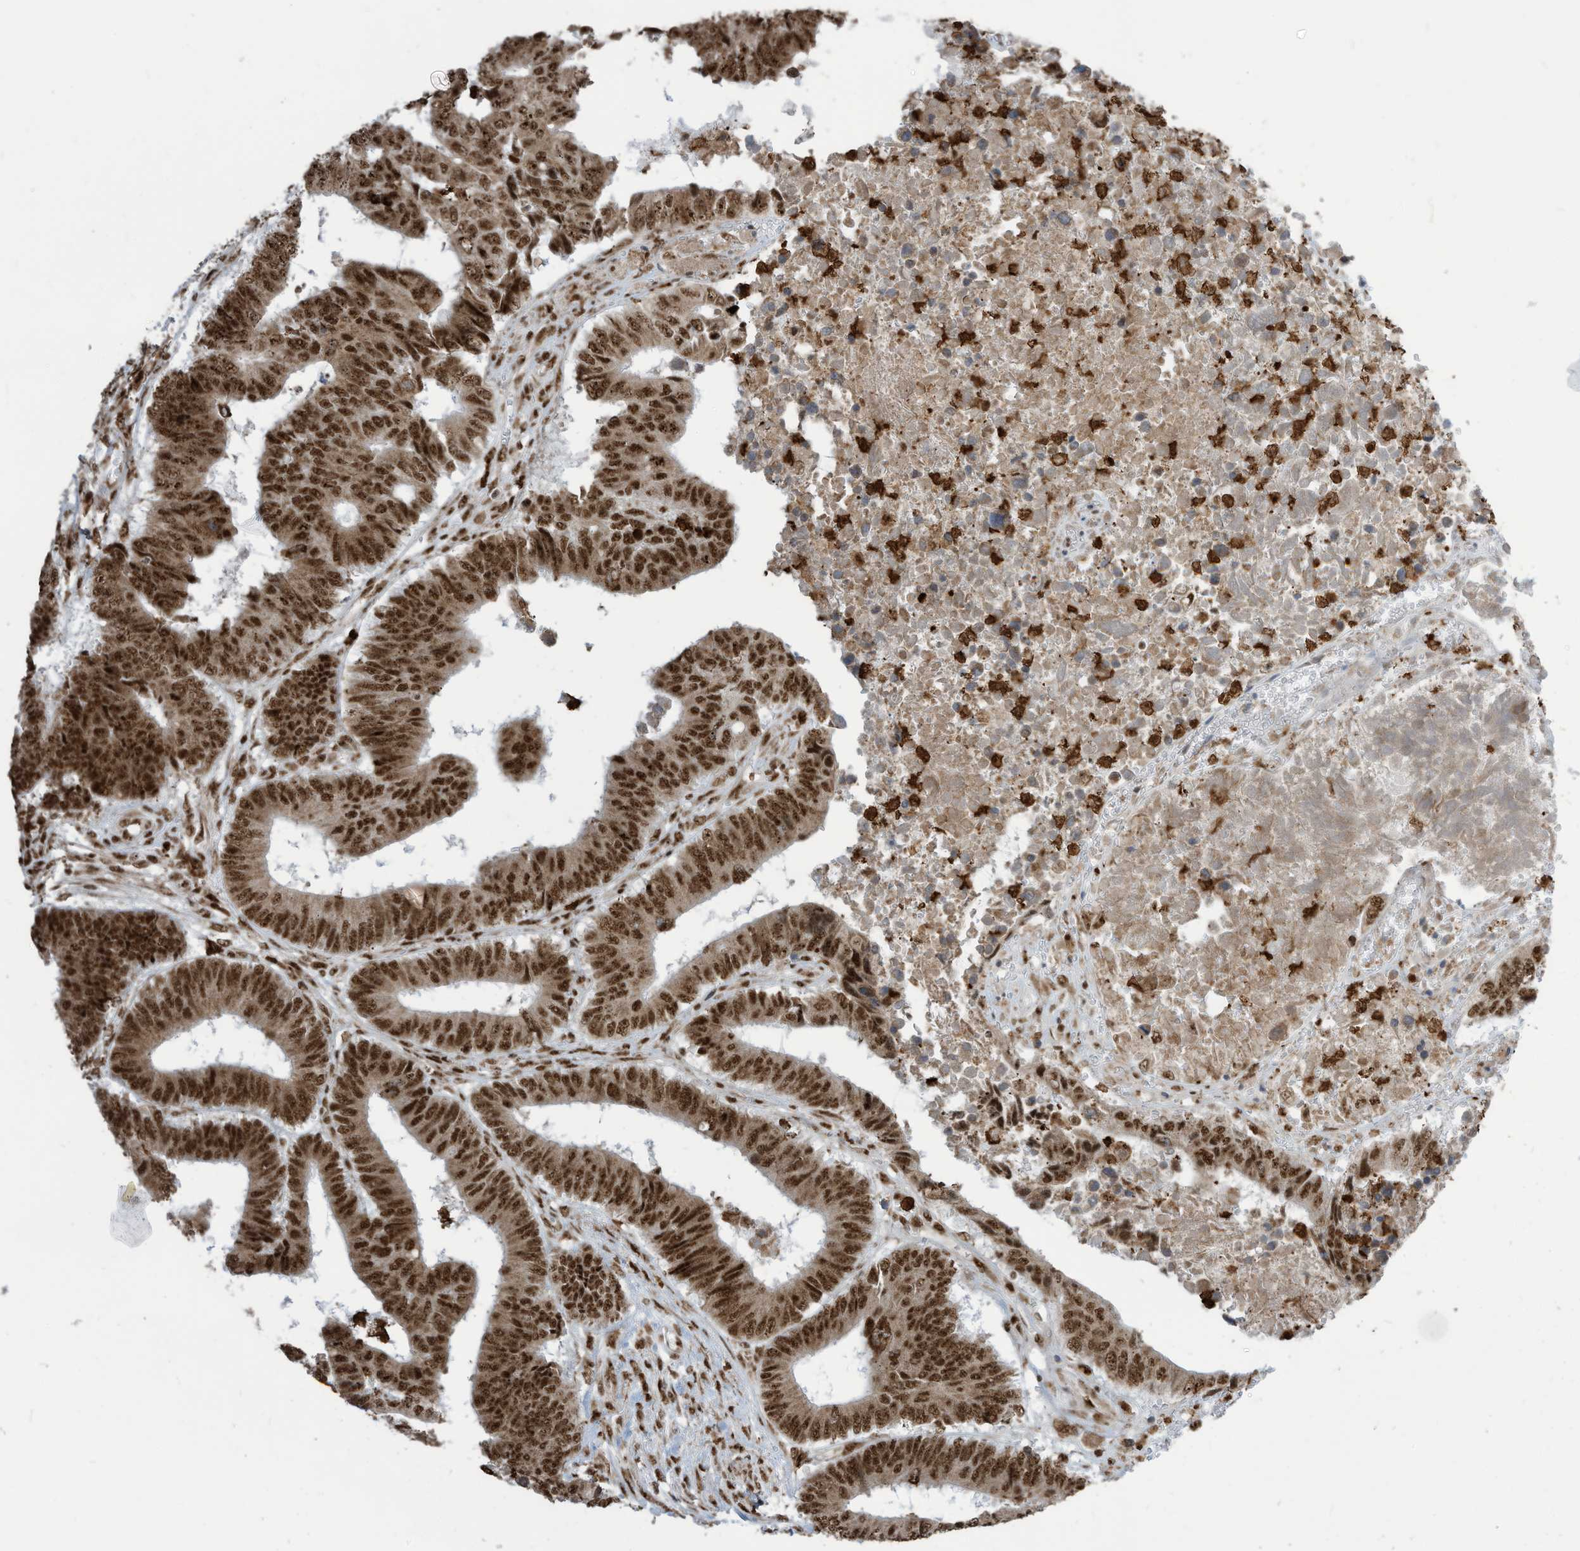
{"staining": {"intensity": "strong", "quantity": ">75%", "location": "nuclear"}, "tissue": "colorectal cancer", "cell_type": "Tumor cells", "image_type": "cancer", "snomed": [{"axis": "morphology", "description": "Adenocarcinoma, NOS"}, {"axis": "topography", "description": "Rectum"}], "caption": "This is an image of immunohistochemistry staining of colorectal cancer (adenocarcinoma), which shows strong expression in the nuclear of tumor cells.", "gene": "LBH", "patient": {"sex": "male", "age": 84}}